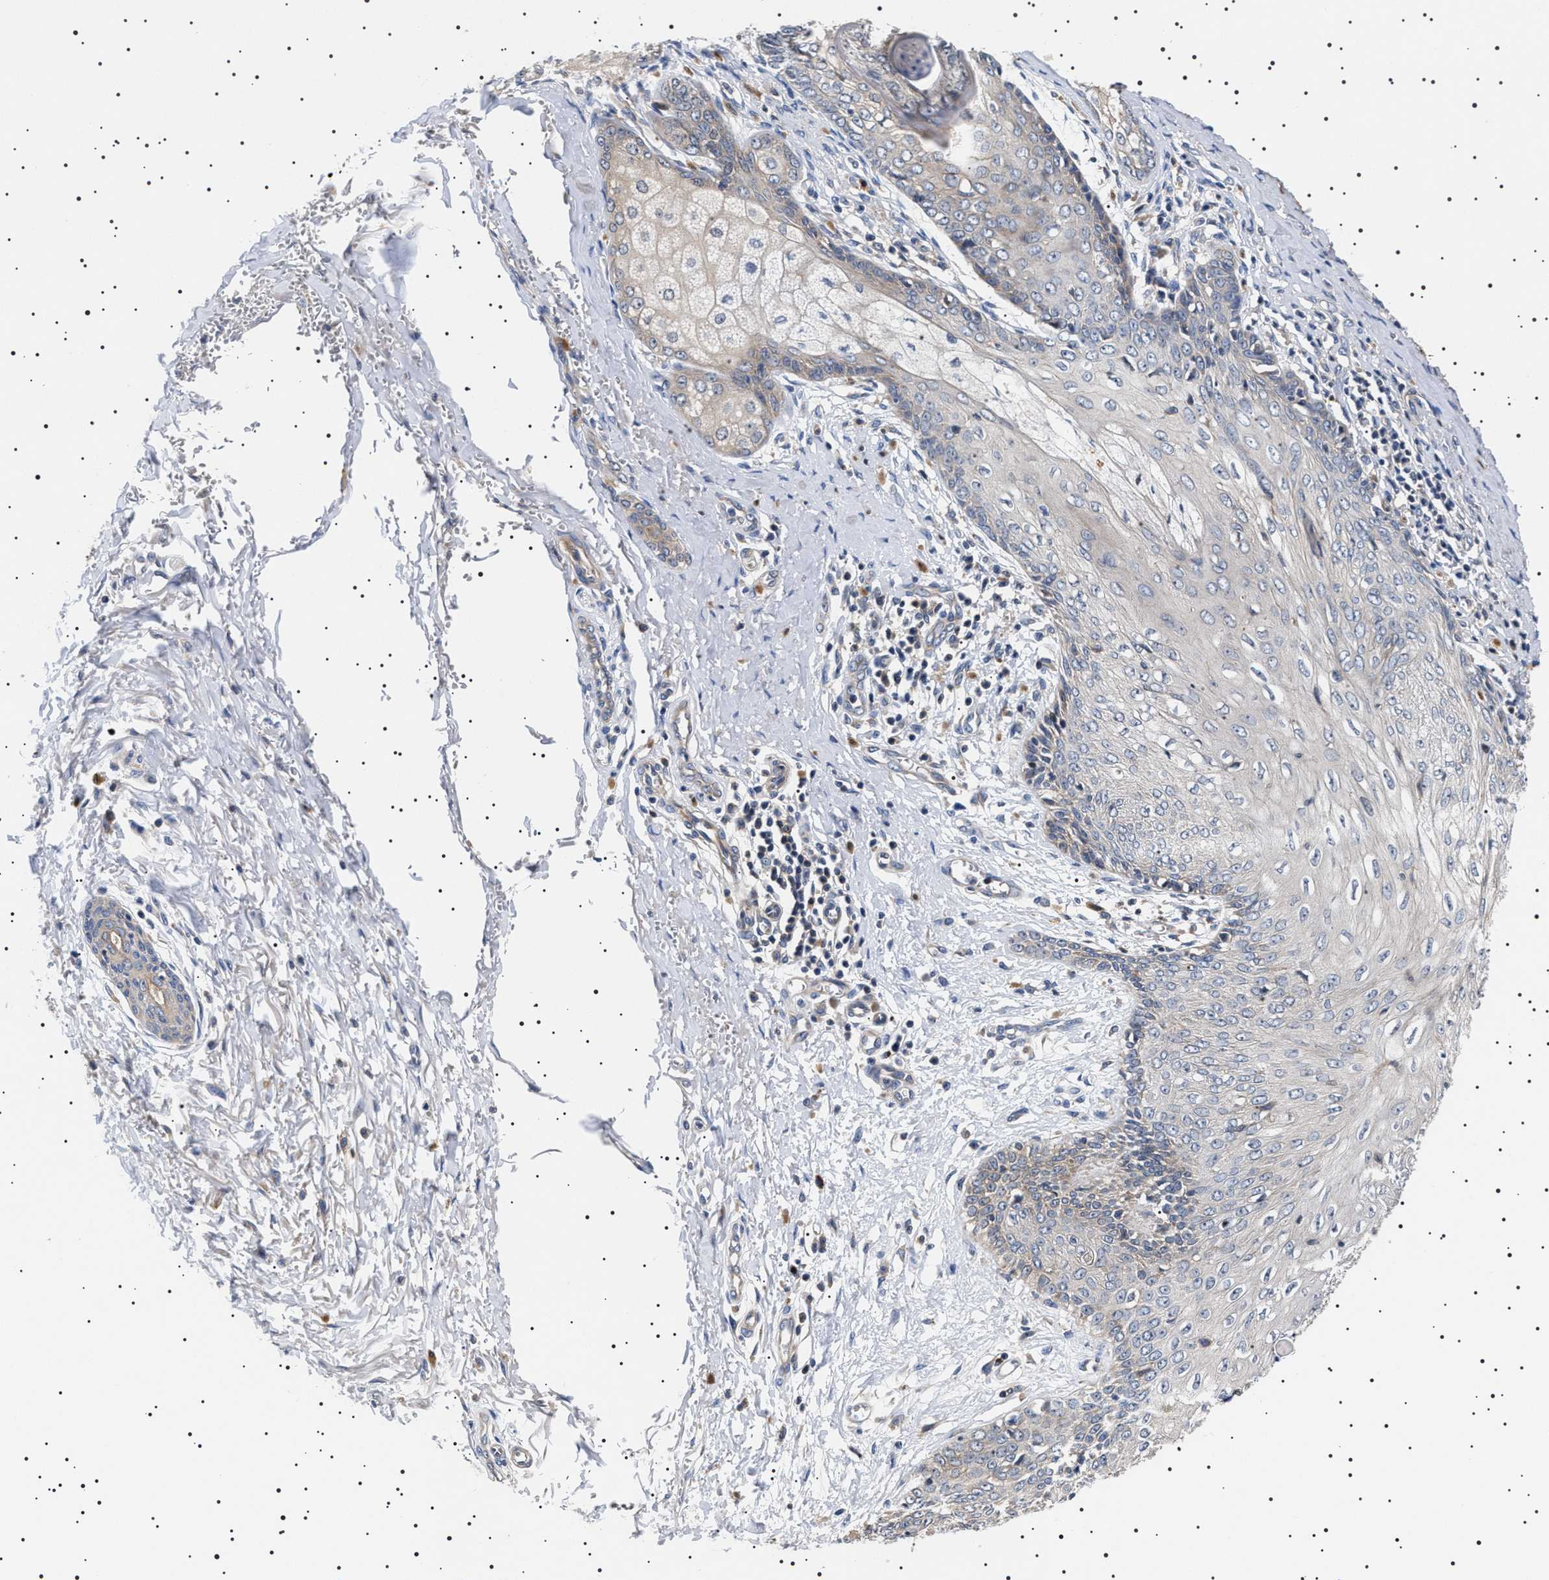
{"staining": {"intensity": "negative", "quantity": "none", "location": "none"}, "tissue": "skin cancer", "cell_type": "Tumor cells", "image_type": "cancer", "snomed": [{"axis": "morphology", "description": "Basal cell carcinoma"}, {"axis": "topography", "description": "Skin"}], "caption": "Skin basal cell carcinoma was stained to show a protein in brown. There is no significant staining in tumor cells.", "gene": "SLC4A7", "patient": {"sex": "female", "age": 64}}